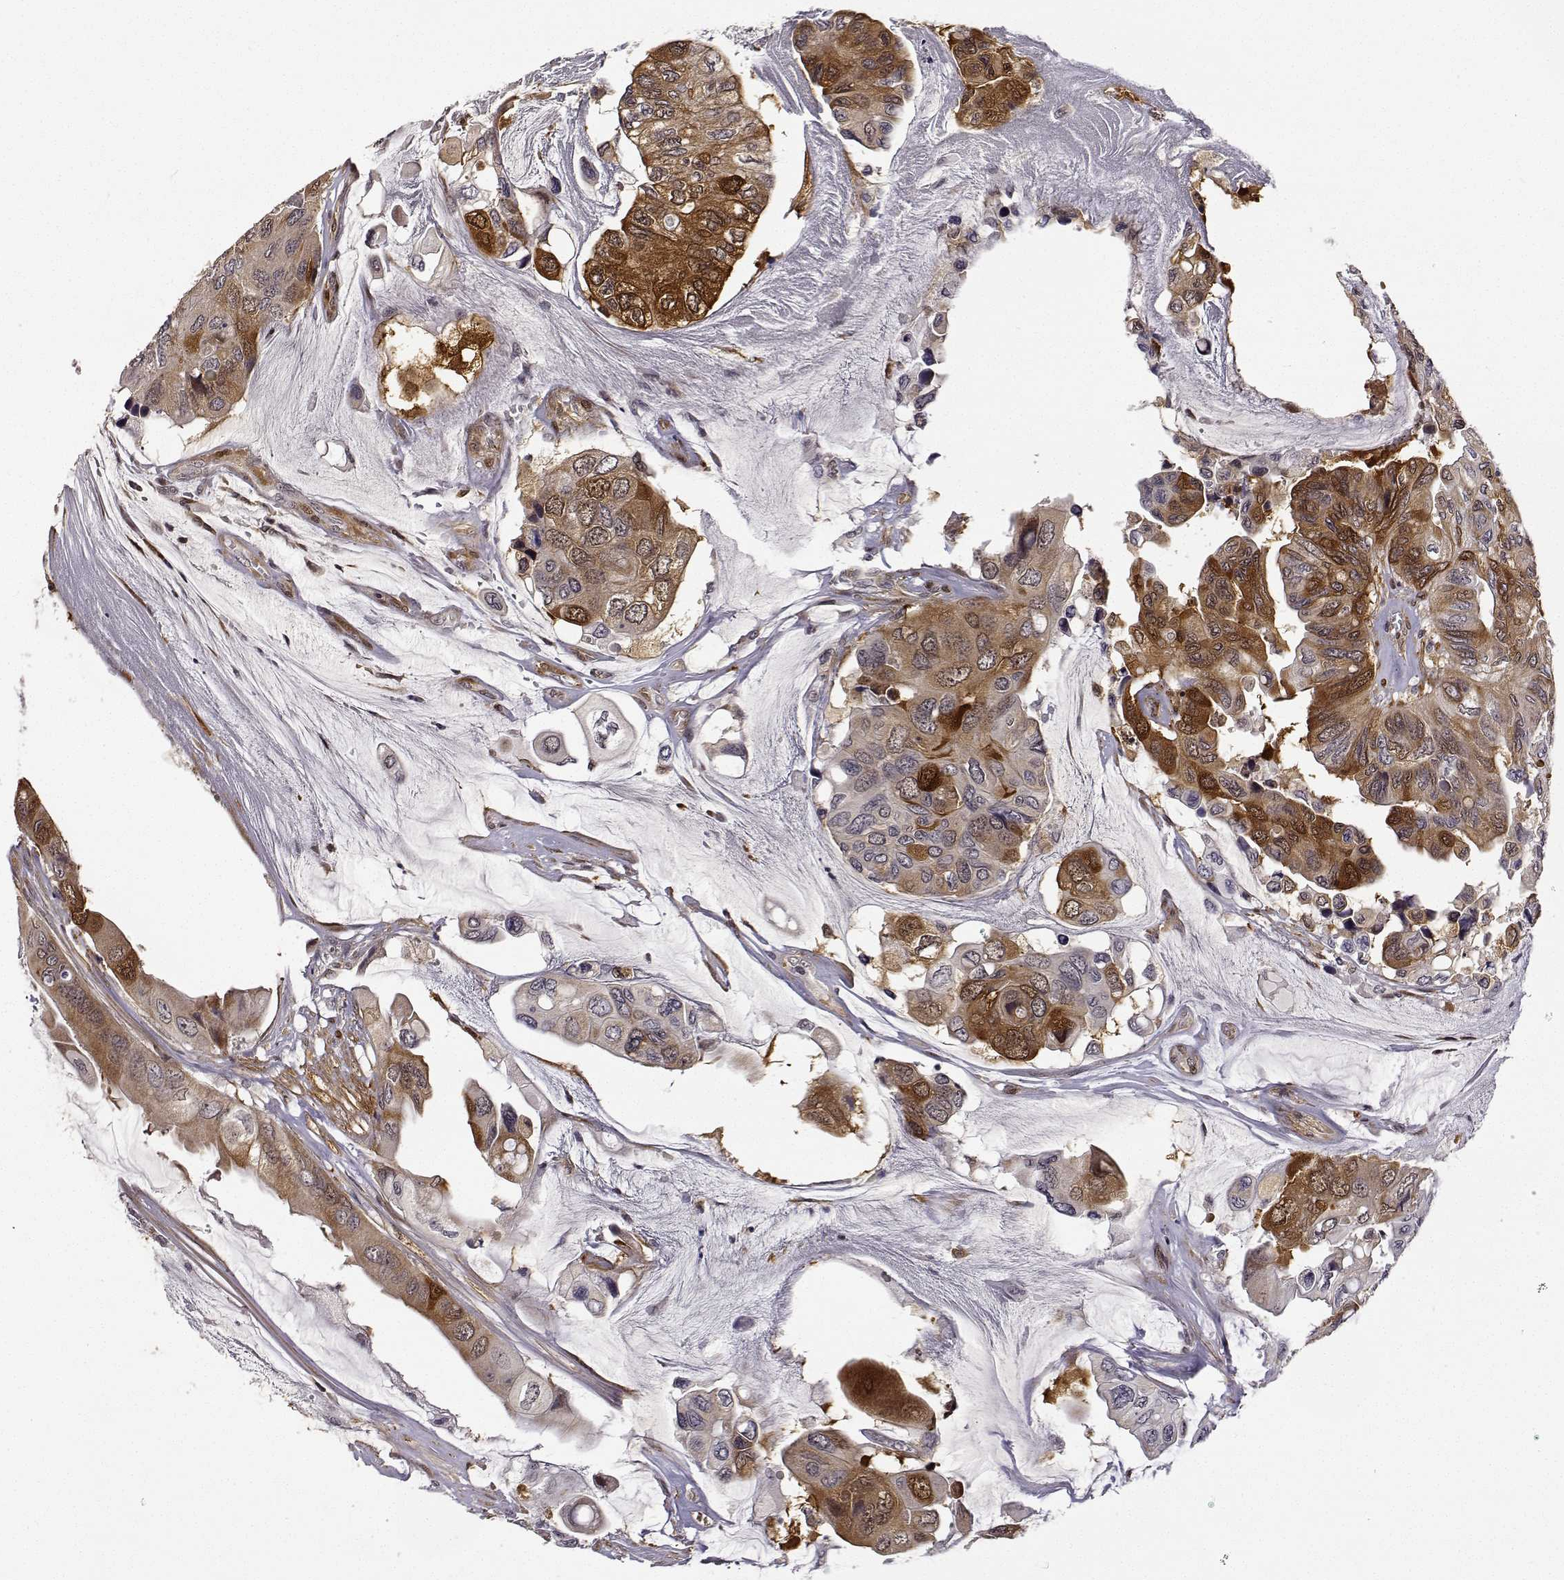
{"staining": {"intensity": "moderate", "quantity": "25%-75%", "location": "cytoplasmic/membranous"}, "tissue": "colorectal cancer", "cell_type": "Tumor cells", "image_type": "cancer", "snomed": [{"axis": "morphology", "description": "Adenocarcinoma, NOS"}, {"axis": "topography", "description": "Rectum"}], "caption": "A histopathology image showing moderate cytoplasmic/membranous positivity in about 25%-75% of tumor cells in adenocarcinoma (colorectal), as visualized by brown immunohistochemical staining.", "gene": "PHGDH", "patient": {"sex": "male", "age": 63}}